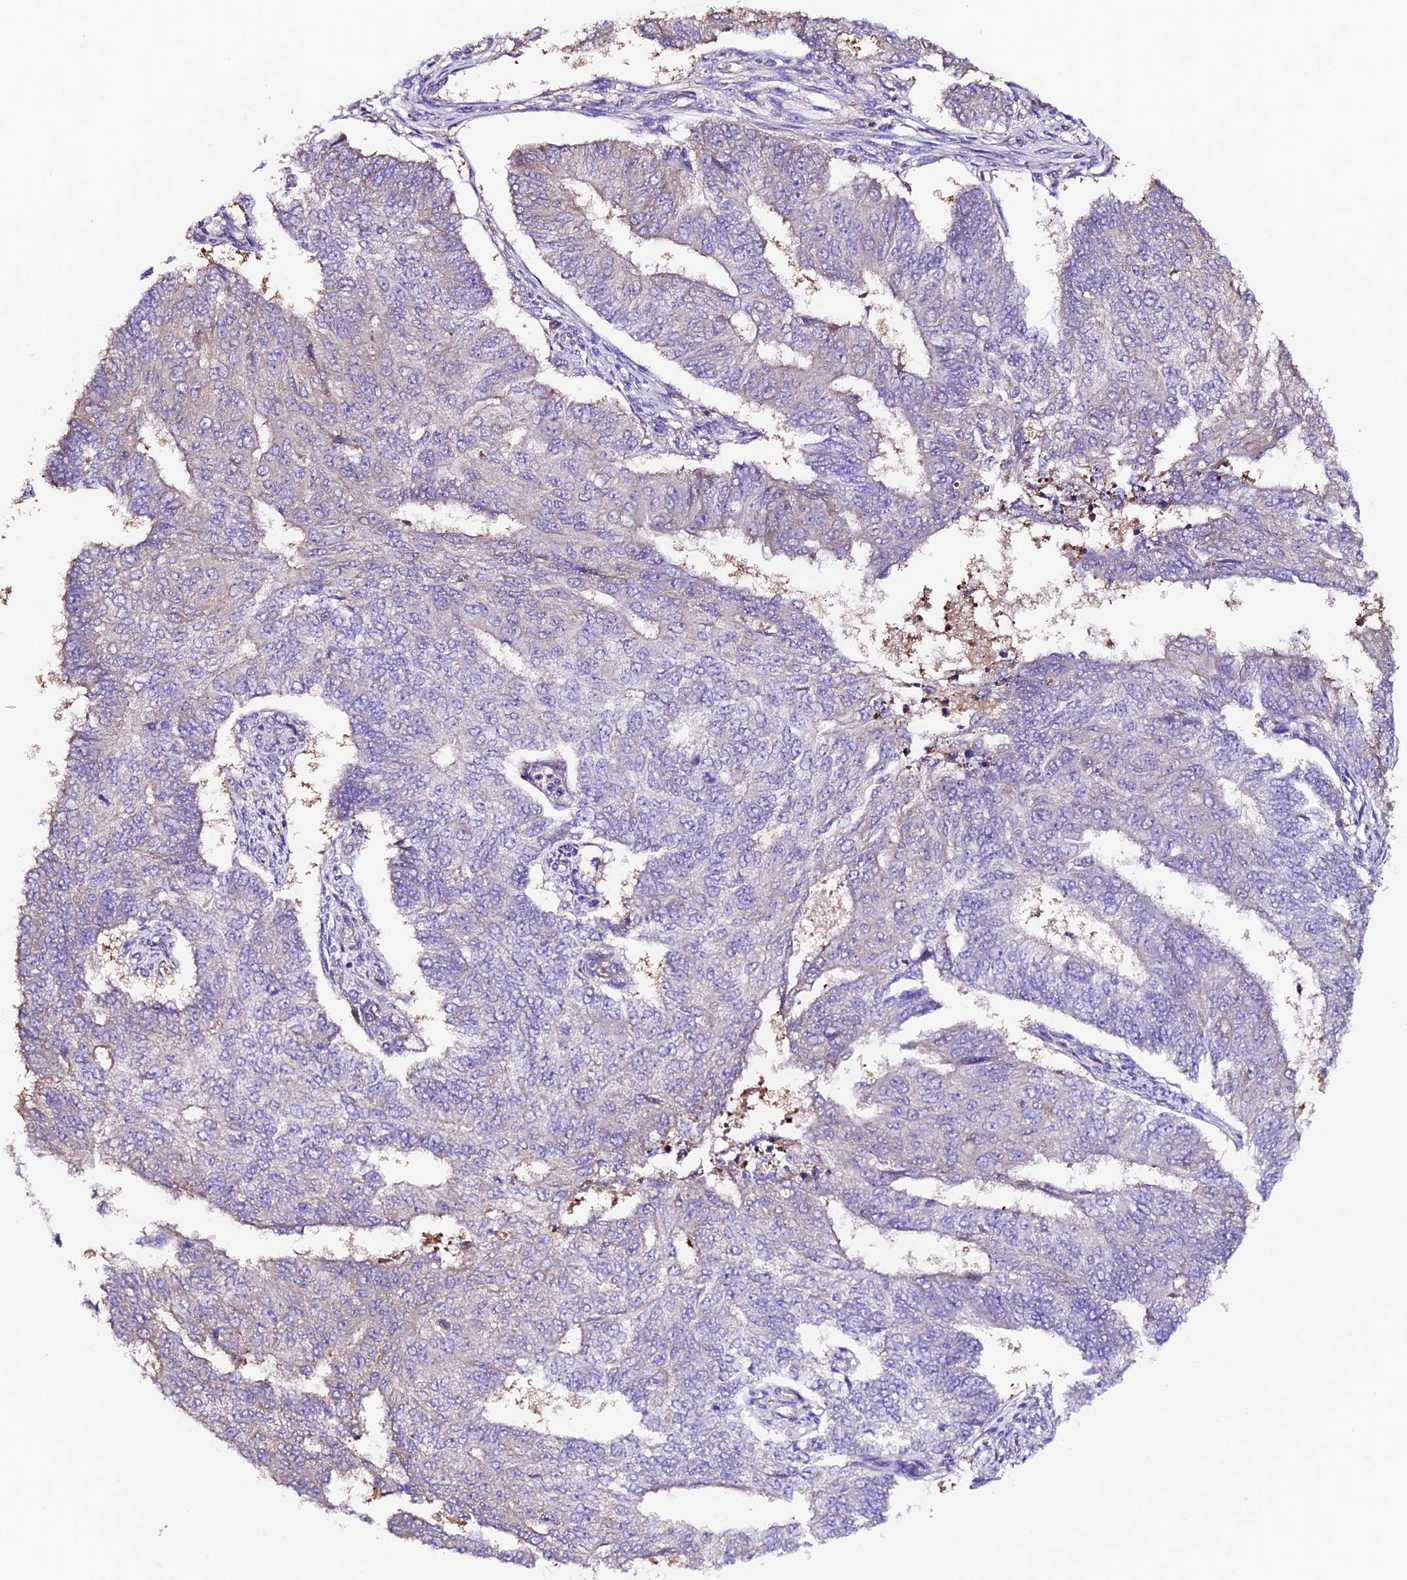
{"staining": {"intensity": "negative", "quantity": "none", "location": "none"}, "tissue": "endometrial cancer", "cell_type": "Tumor cells", "image_type": "cancer", "snomed": [{"axis": "morphology", "description": "Adenocarcinoma, NOS"}, {"axis": "topography", "description": "Endometrium"}], "caption": "Tumor cells are negative for protein expression in human adenocarcinoma (endometrial). (IHC, brightfield microscopy, high magnification).", "gene": "SBNO2", "patient": {"sex": "female", "age": 32}}